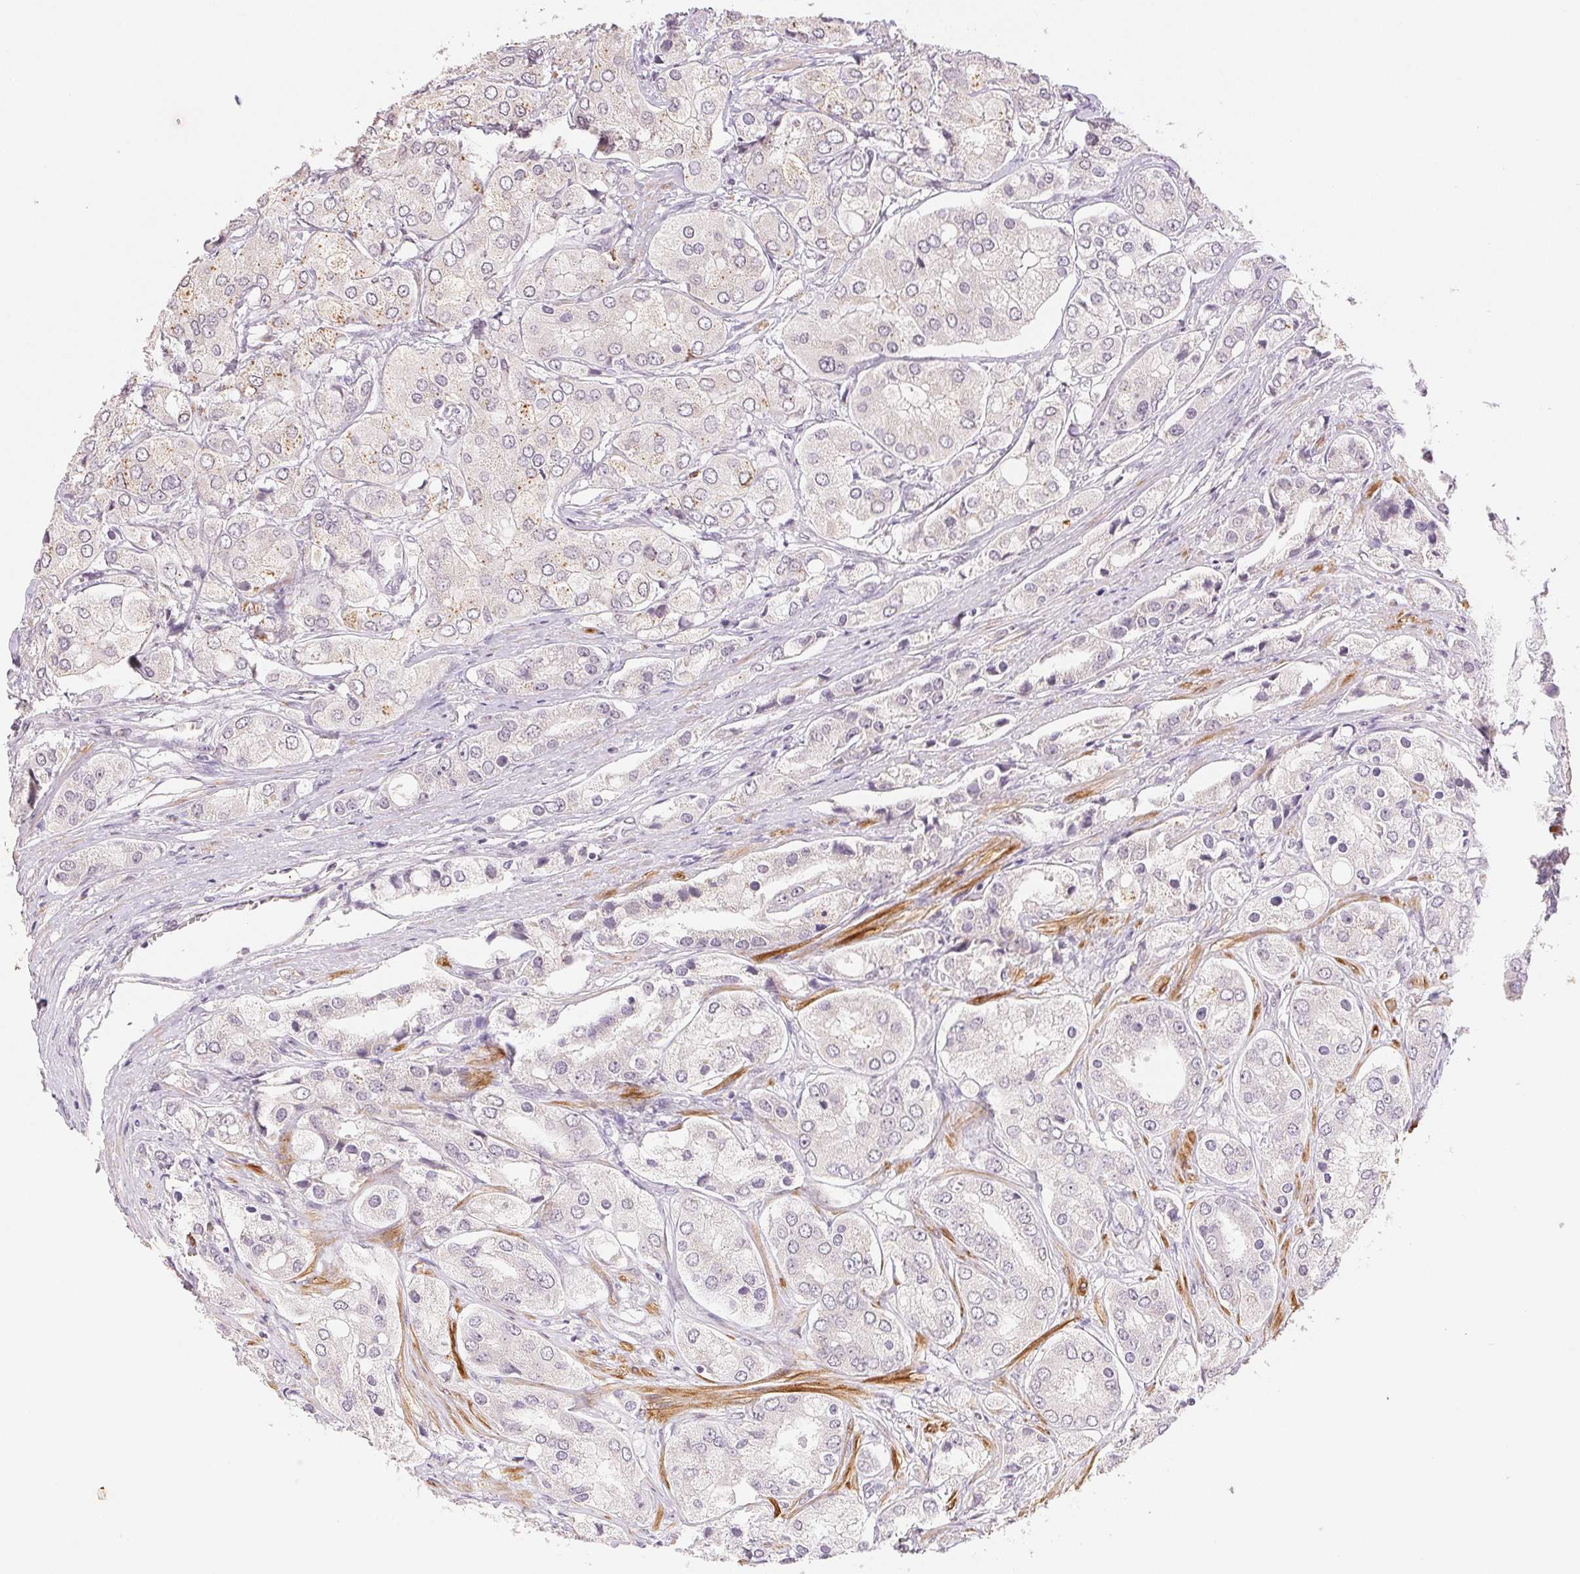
{"staining": {"intensity": "weak", "quantity": "<25%", "location": "cytoplasmic/membranous"}, "tissue": "prostate cancer", "cell_type": "Tumor cells", "image_type": "cancer", "snomed": [{"axis": "morphology", "description": "Adenocarcinoma, Low grade"}, {"axis": "topography", "description": "Prostate"}], "caption": "IHC image of low-grade adenocarcinoma (prostate) stained for a protein (brown), which shows no staining in tumor cells. (Immunohistochemistry, brightfield microscopy, high magnification).", "gene": "SMTN", "patient": {"sex": "male", "age": 69}}